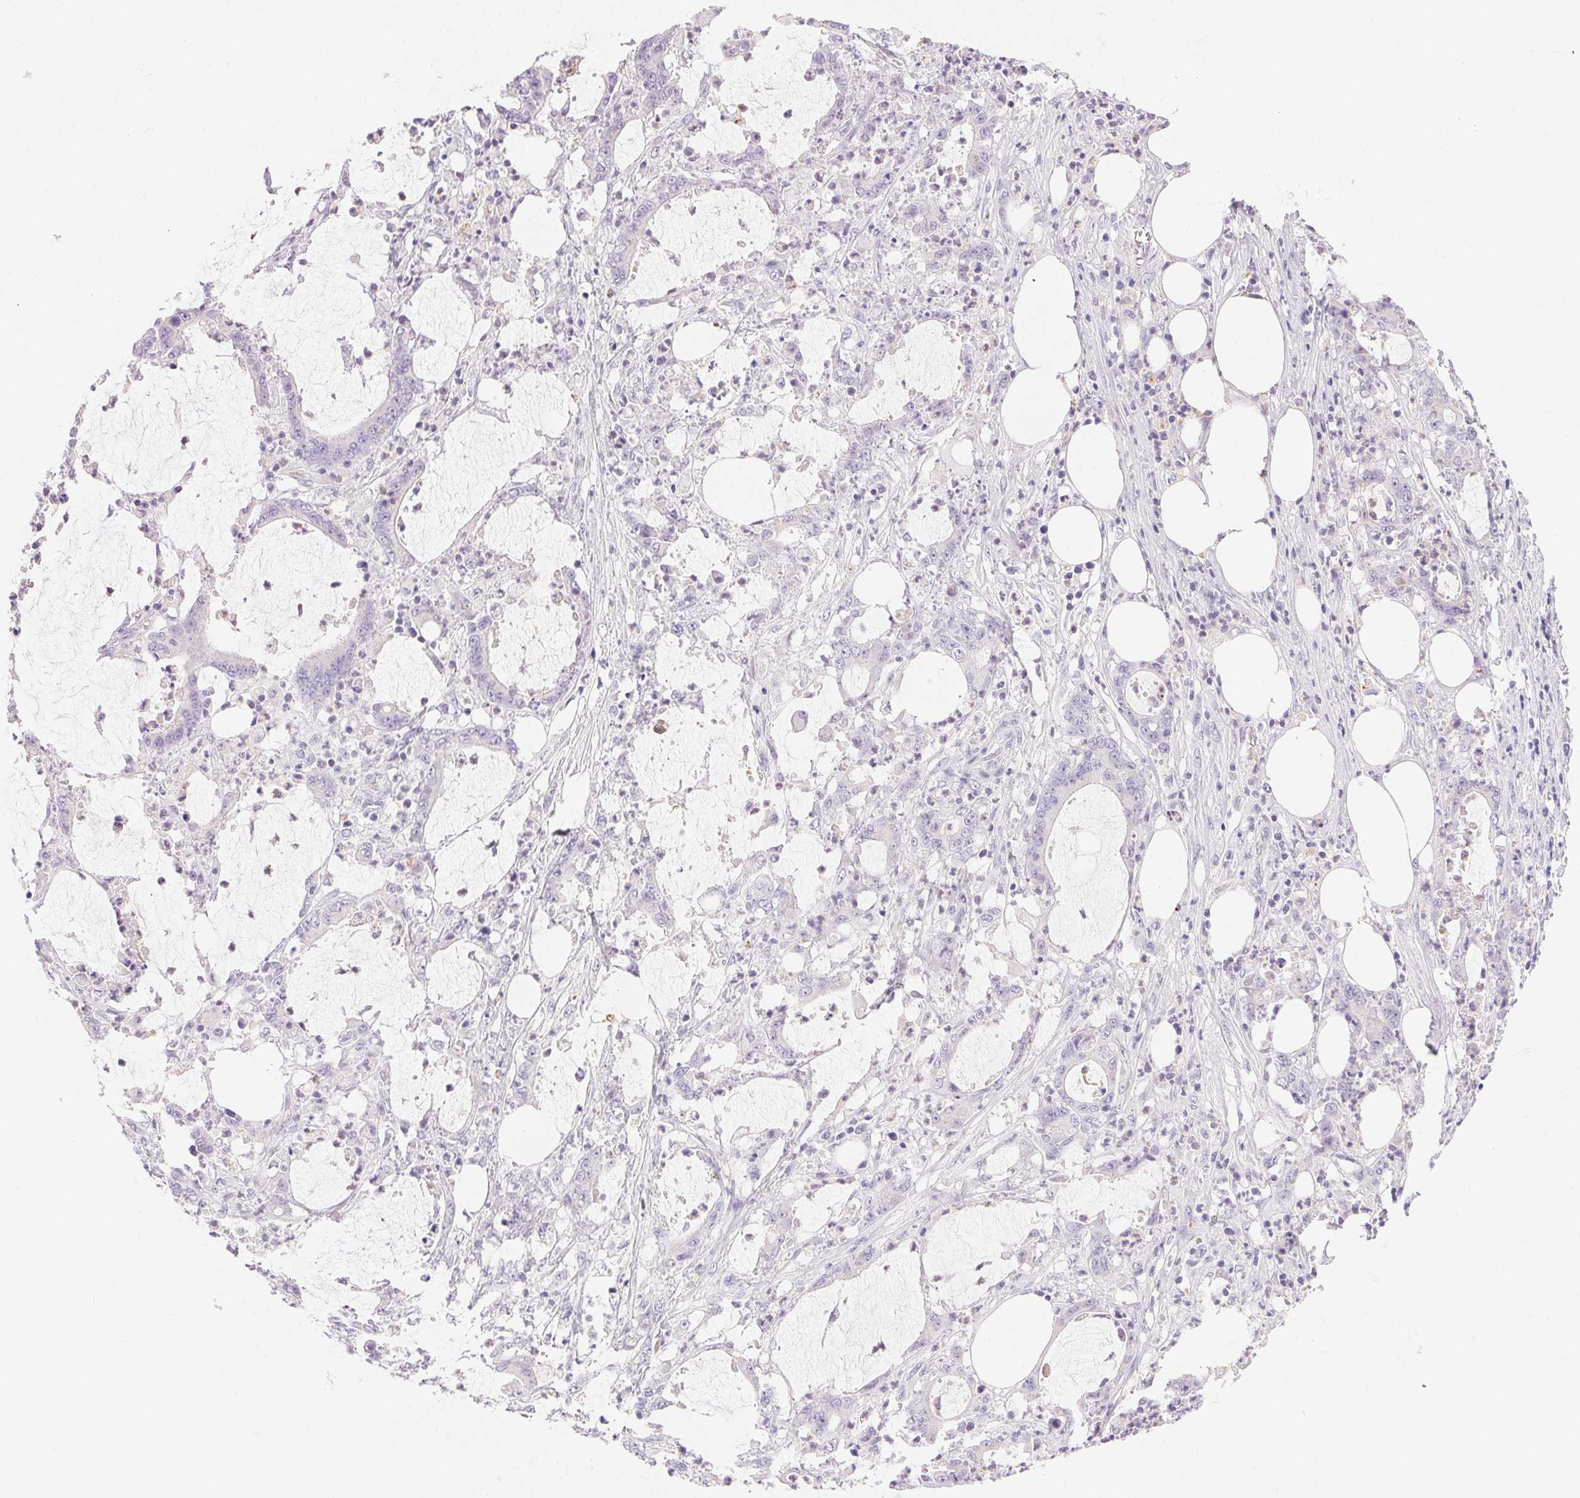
{"staining": {"intensity": "negative", "quantity": "none", "location": "none"}, "tissue": "stomach cancer", "cell_type": "Tumor cells", "image_type": "cancer", "snomed": [{"axis": "morphology", "description": "Adenocarcinoma, NOS"}, {"axis": "topography", "description": "Stomach, upper"}], "caption": "The IHC histopathology image has no significant expression in tumor cells of stomach cancer (adenocarcinoma) tissue.", "gene": "FGA", "patient": {"sex": "male", "age": 68}}